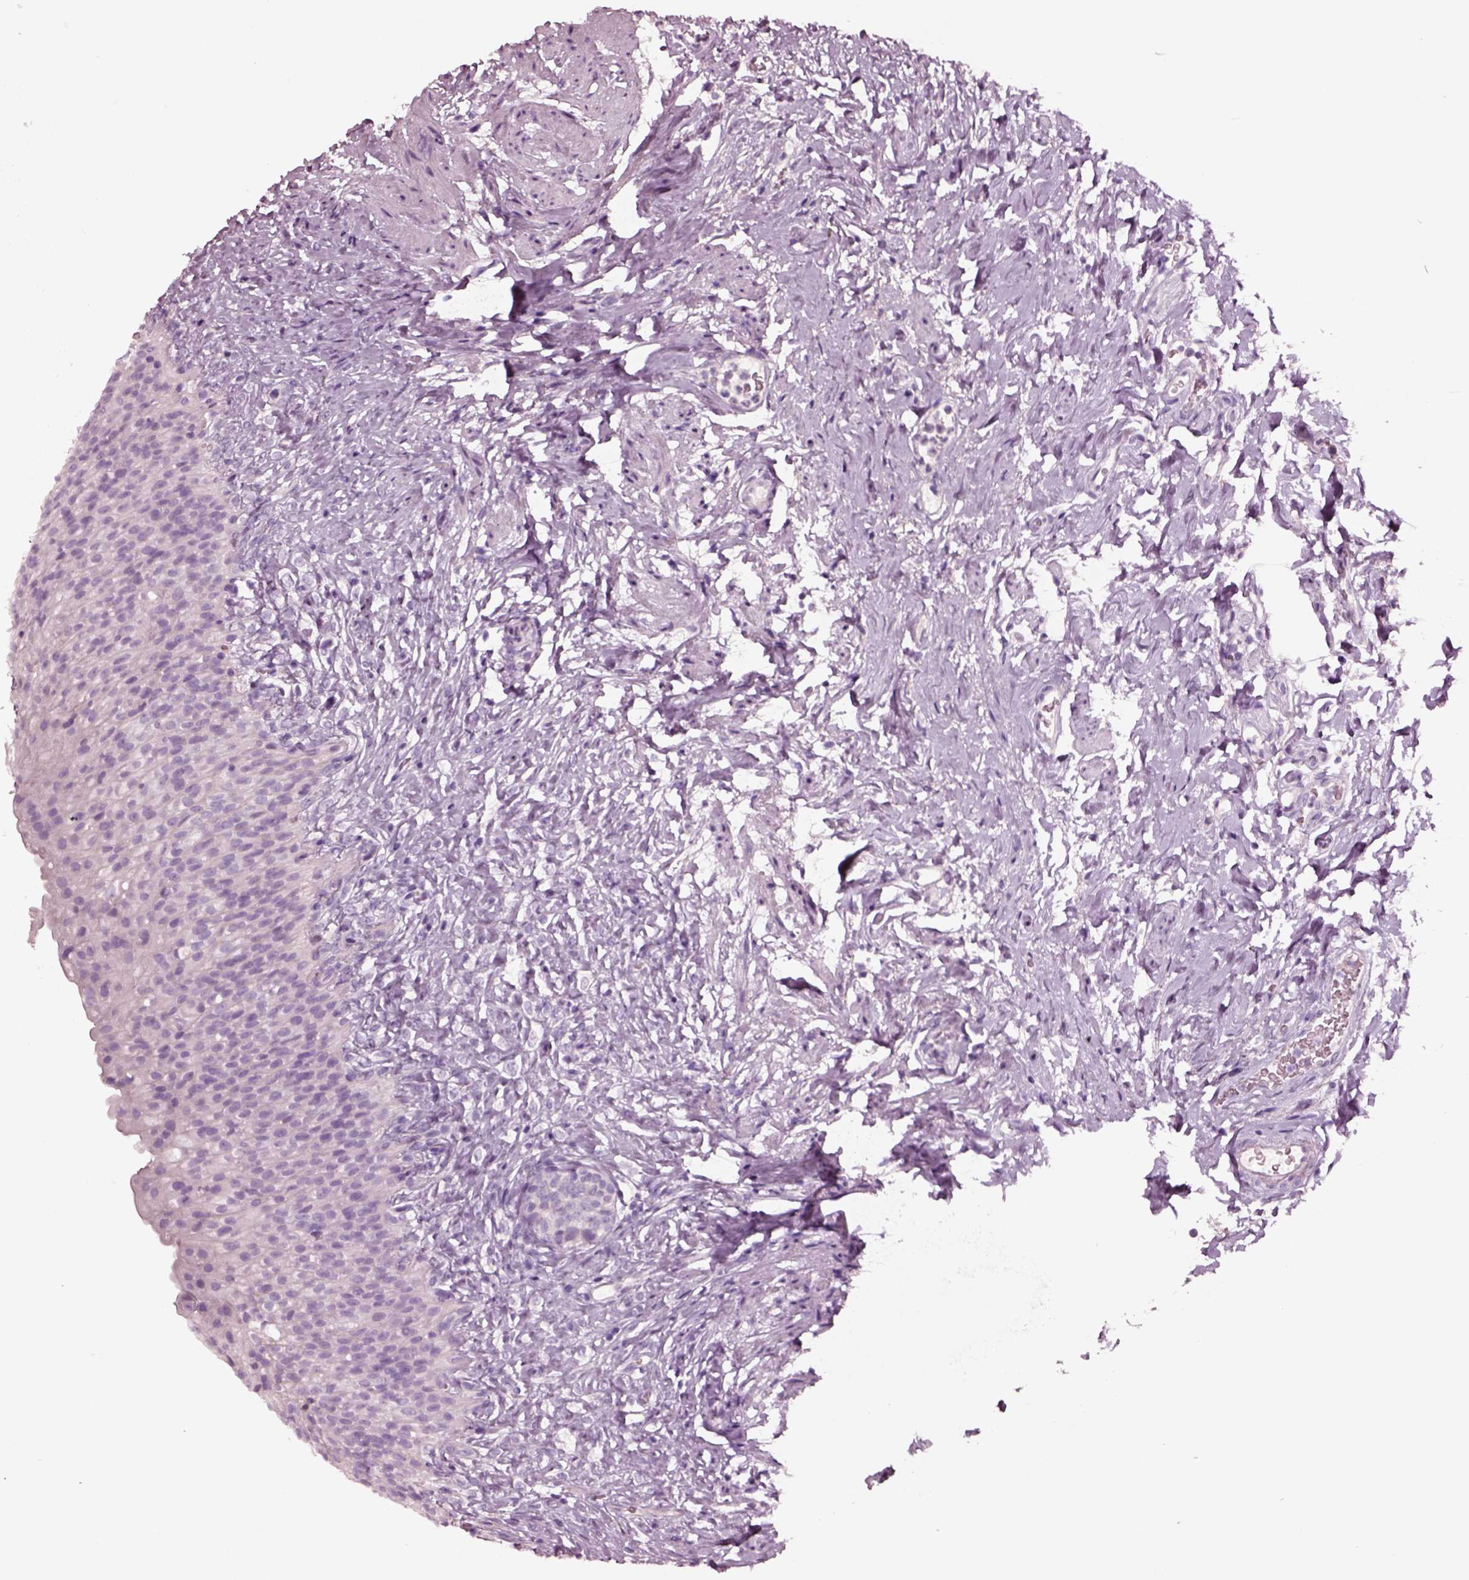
{"staining": {"intensity": "negative", "quantity": "none", "location": "none"}, "tissue": "urinary bladder", "cell_type": "Urothelial cells", "image_type": "normal", "snomed": [{"axis": "morphology", "description": "Normal tissue, NOS"}, {"axis": "topography", "description": "Urinary bladder"}], "caption": "An immunohistochemistry photomicrograph of benign urinary bladder is shown. There is no staining in urothelial cells of urinary bladder.", "gene": "NMRK2", "patient": {"sex": "male", "age": 76}}